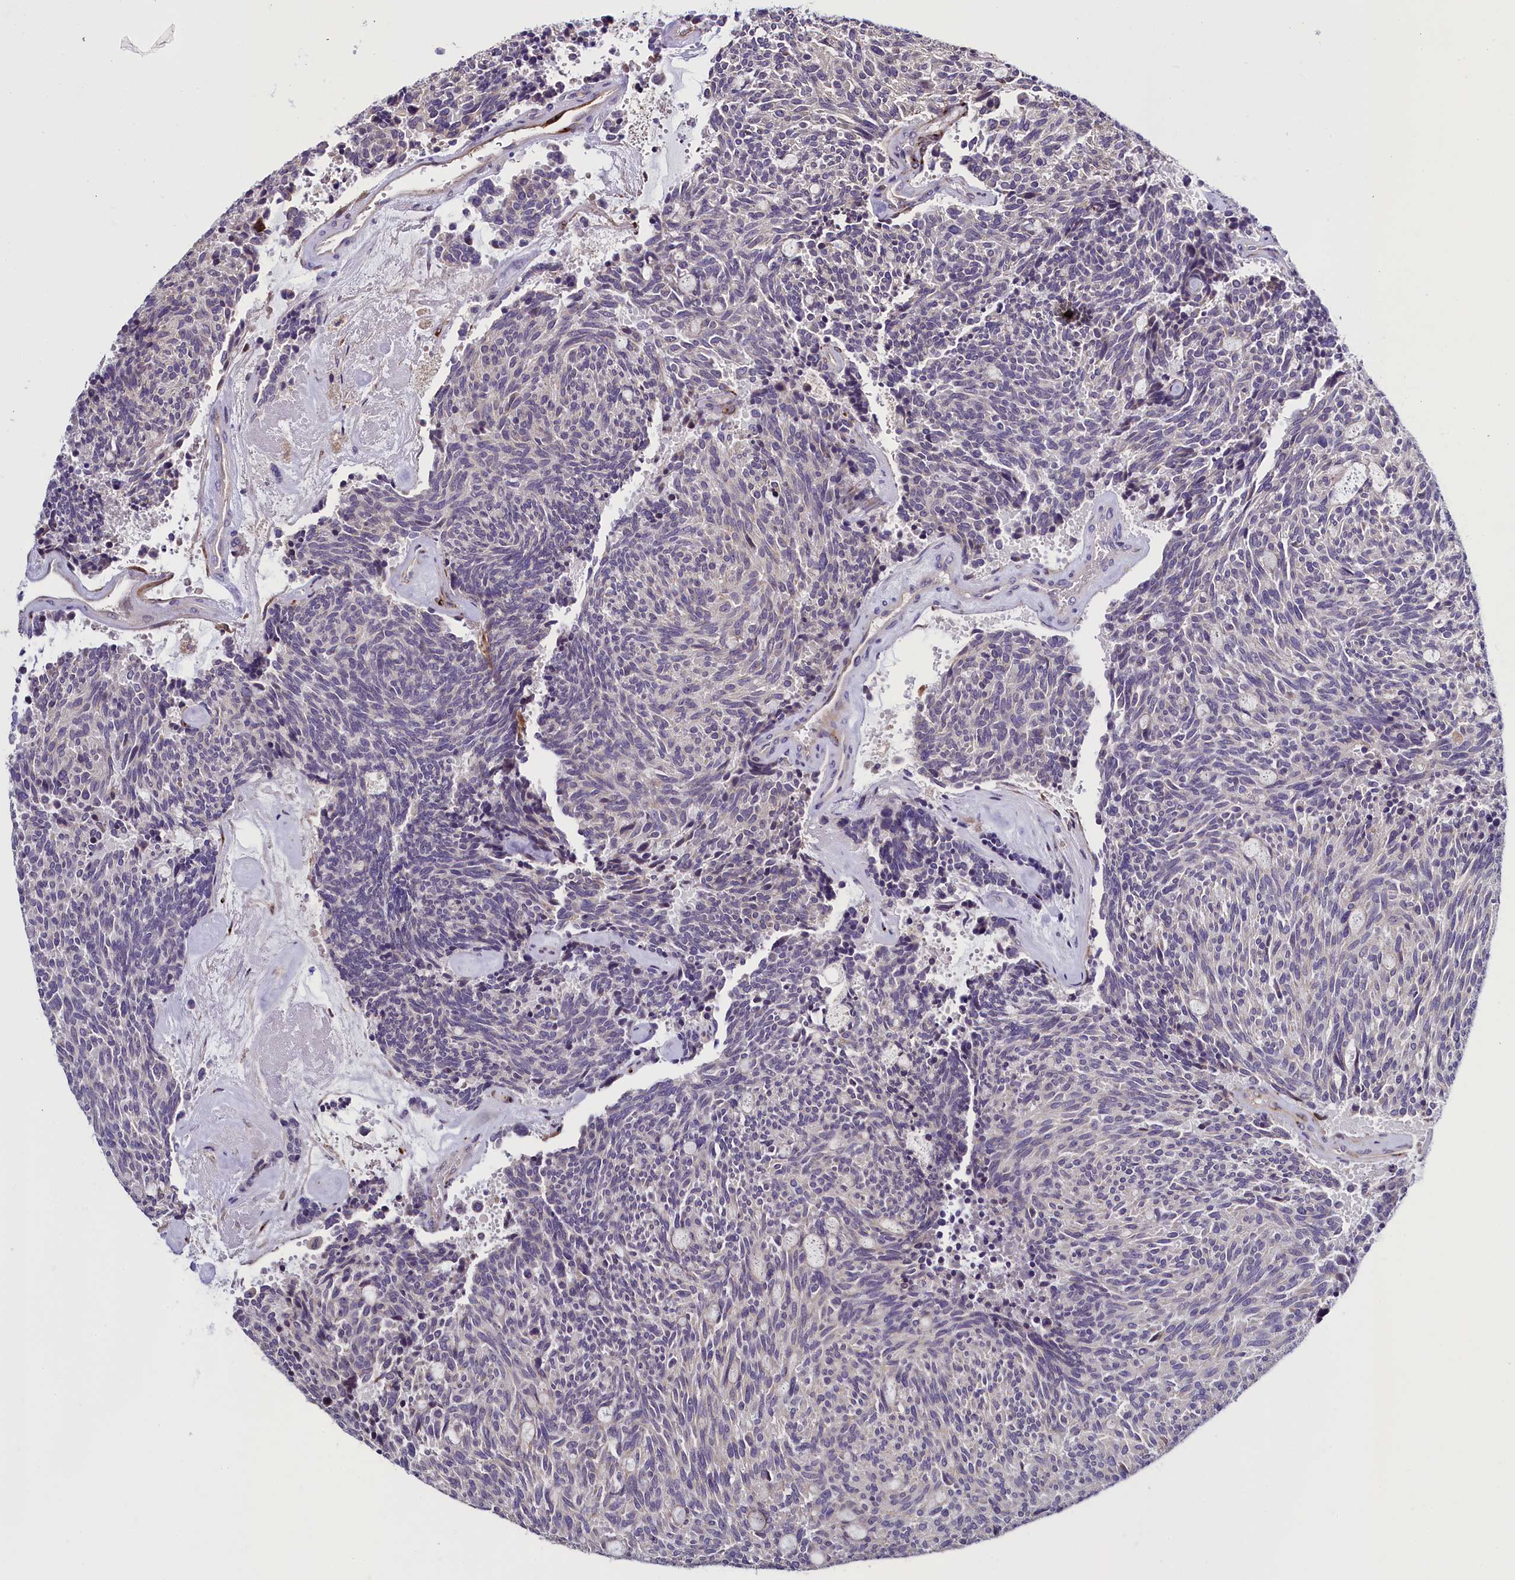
{"staining": {"intensity": "negative", "quantity": "none", "location": "none"}, "tissue": "carcinoid", "cell_type": "Tumor cells", "image_type": "cancer", "snomed": [{"axis": "morphology", "description": "Carcinoid, malignant, NOS"}, {"axis": "topography", "description": "Pancreas"}], "caption": "Protein analysis of carcinoid reveals no significant staining in tumor cells. Nuclei are stained in blue.", "gene": "MRC2", "patient": {"sex": "female", "age": 54}}